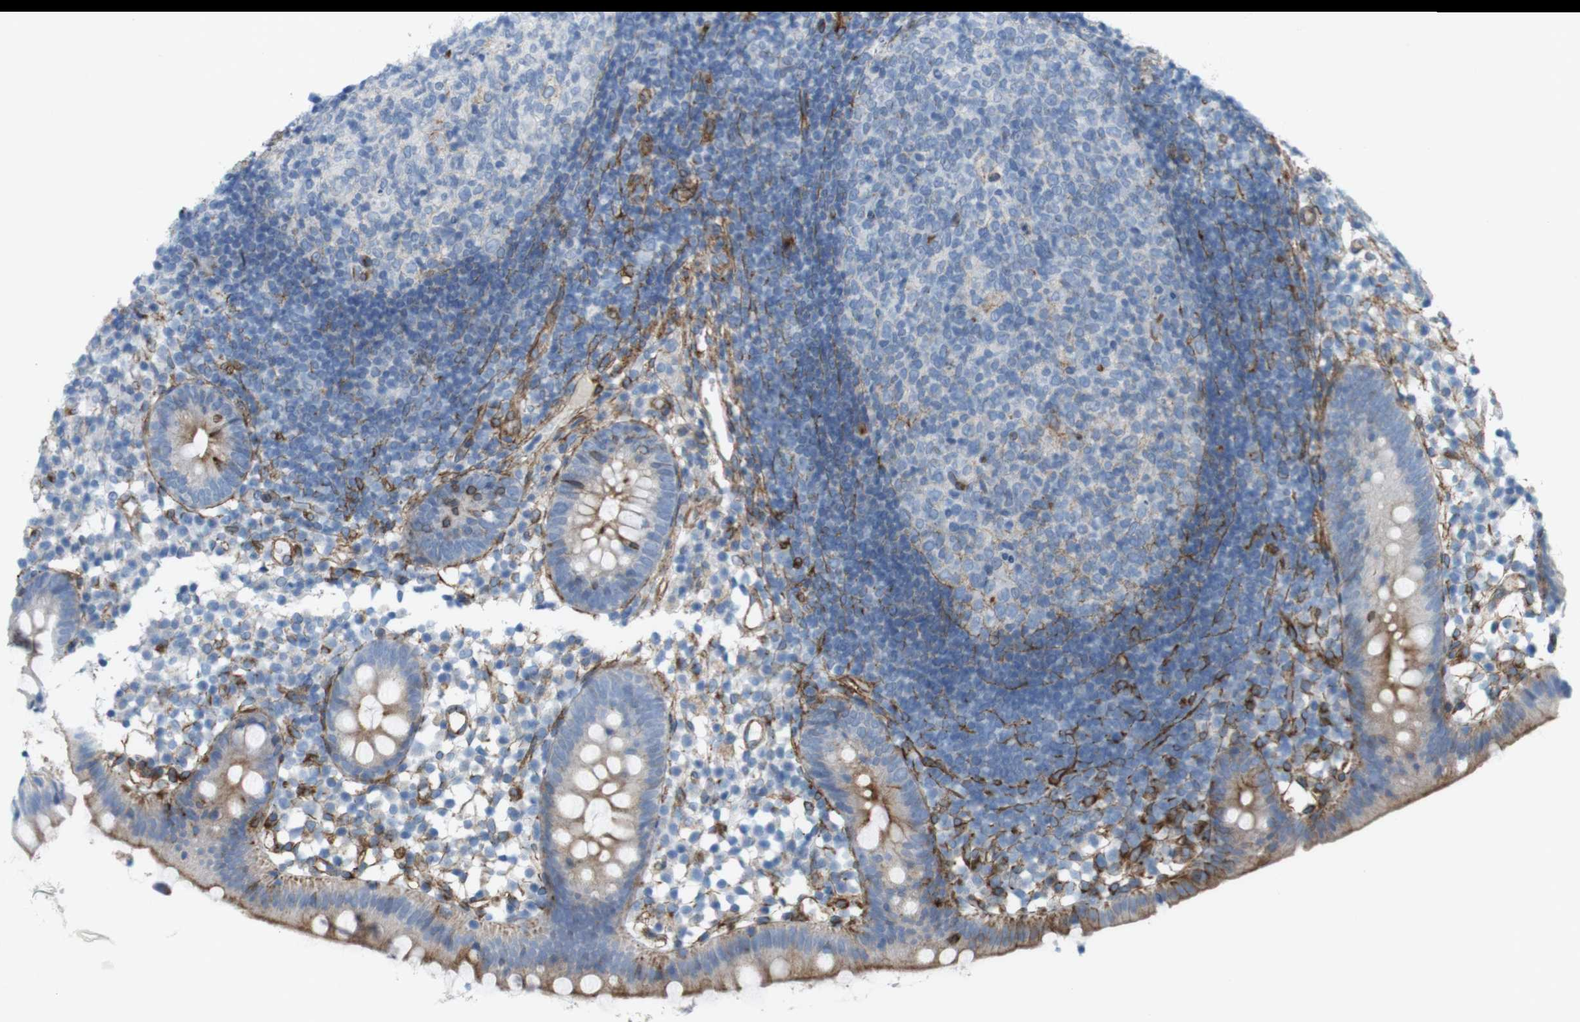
{"staining": {"intensity": "moderate", "quantity": "<25%", "location": "cytoplasmic/membranous"}, "tissue": "appendix", "cell_type": "Glandular cells", "image_type": "normal", "snomed": [{"axis": "morphology", "description": "Normal tissue, NOS"}, {"axis": "topography", "description": "Appendix"}], "caption": "Glandular cells show low levels of moderate cytoplasmic/membranous positivity in about <25% of cells in normal human appendix.", "gene": "MYH9", "patient": {"sex": "female", "age": 20}}